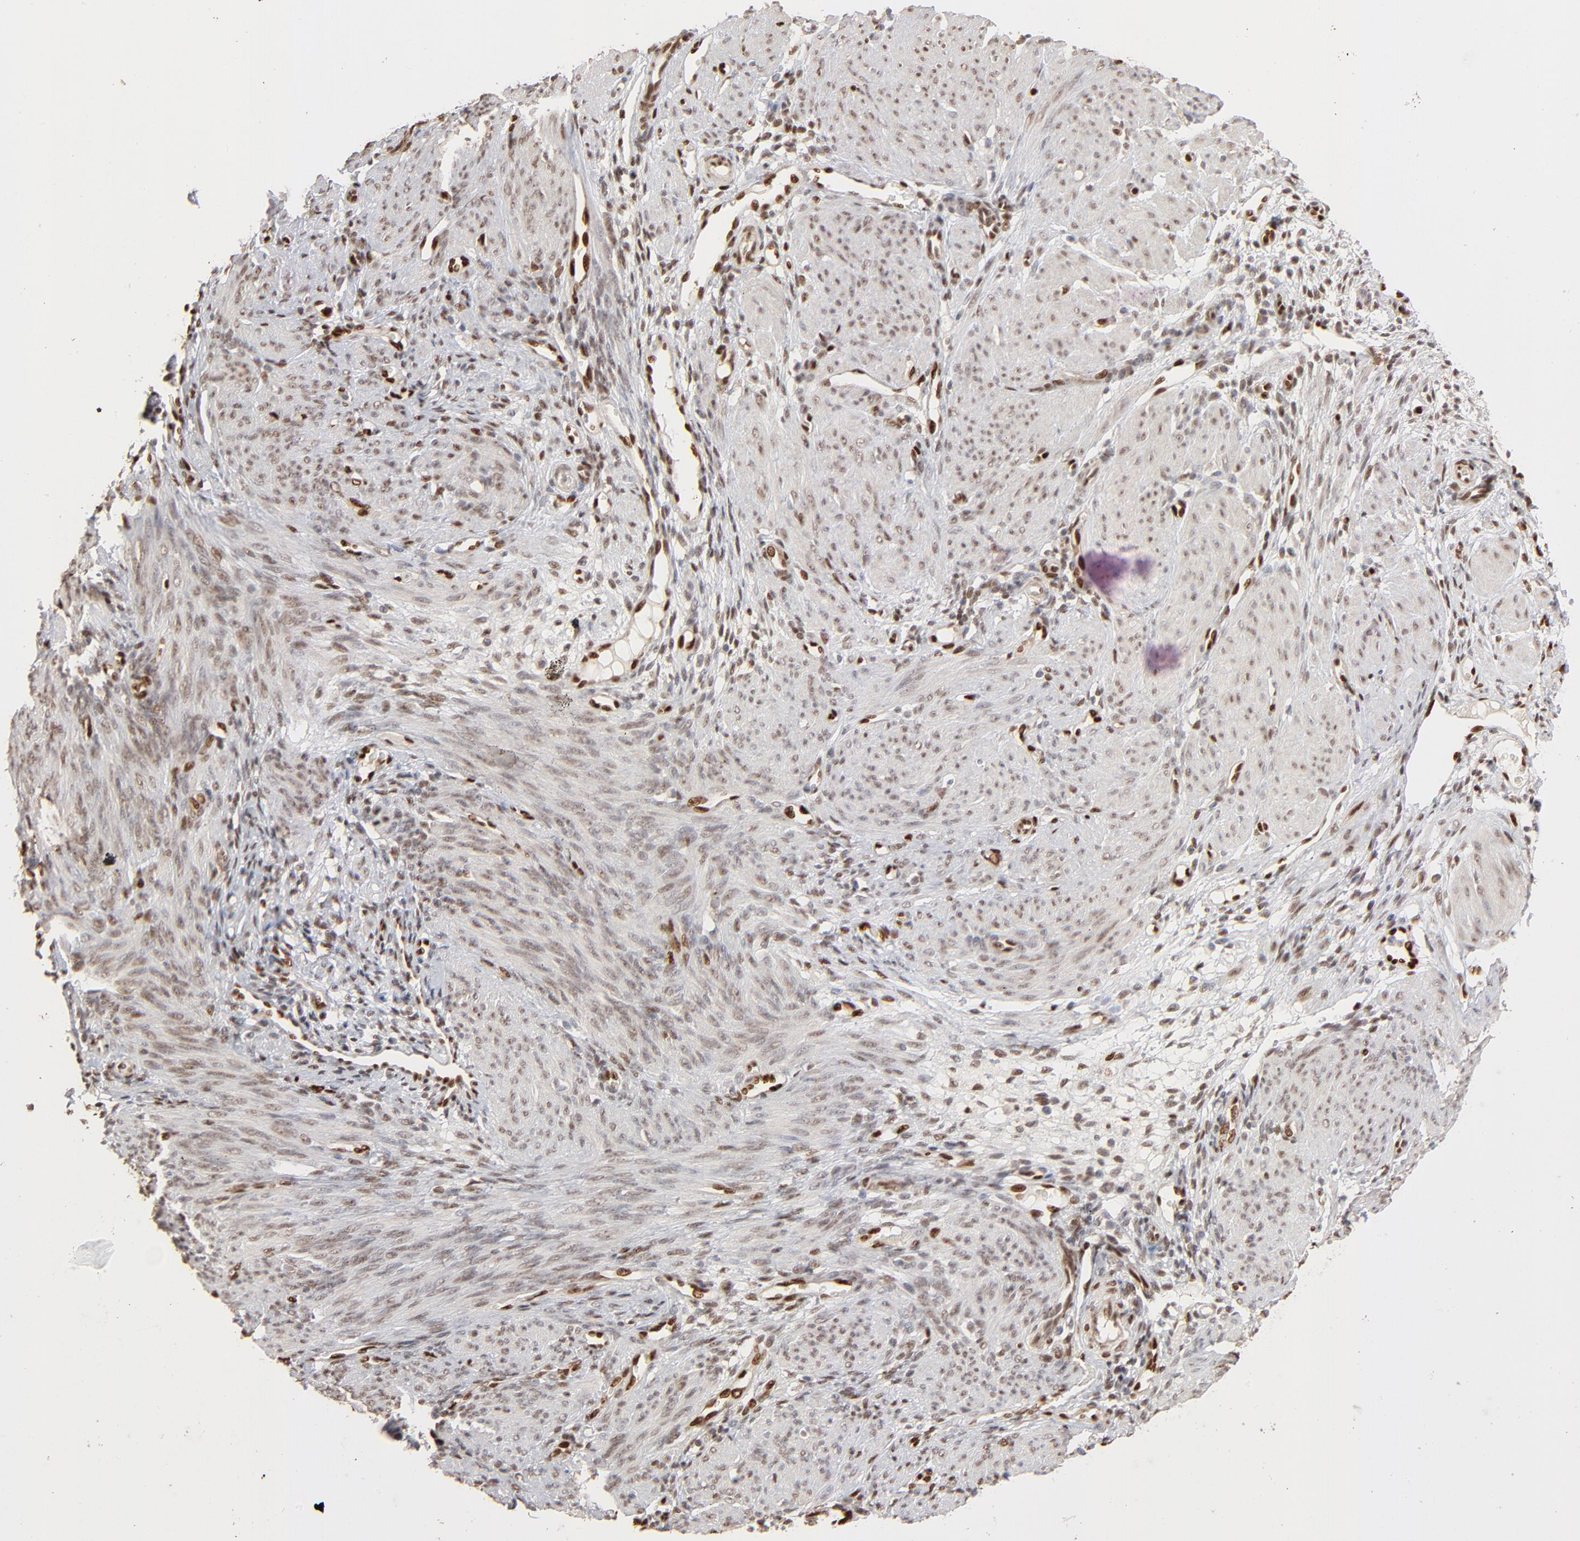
{"staining": {"intensity": "weak", "quantity": "25%-75%", "location": "nuclear"}, "tissue": "endometrium", "cell_type": "Cells in endometrial stroma", "image_type": "normal", "snomed": [{"axis": "morphology", "description": "Normal tissue, NOS"}, {"axis": "topography", "description": "Endometrium"}], "caption": "High-magnification brightfield microscopy of normal endometrium stained with DAB (3,3'-diaminobenzidine) (brown) and counterstained with hematoxylin (blue). cells in endometrial stroma exhibit weak nuclear expression is identified in approximately25%-75% of cells. (IHC, brightfield microscopy, high magnification).", "gene": "NFIB", "patient": {"sex": "female", "age": 72}}